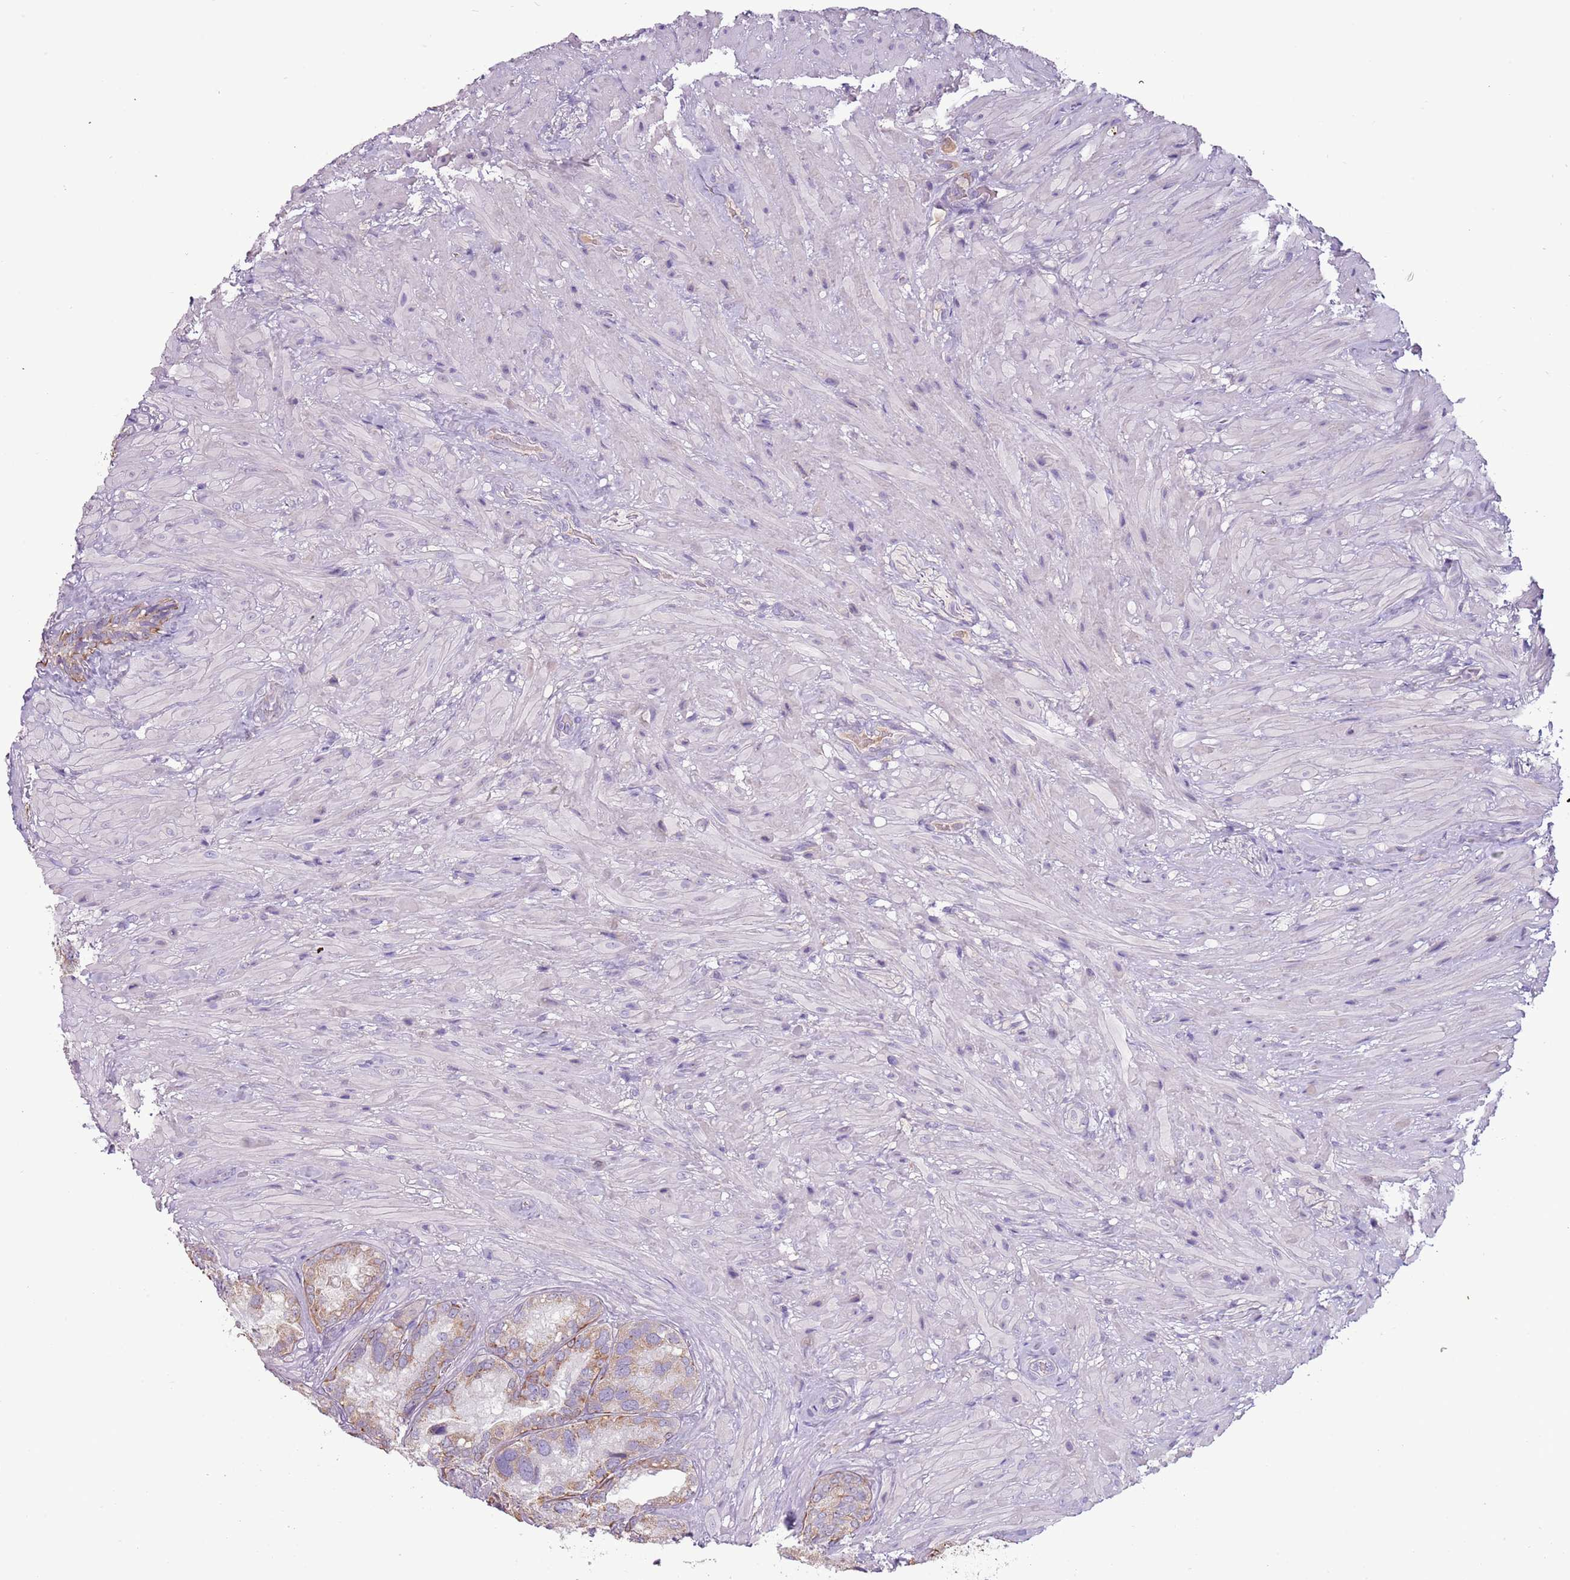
{"staining": {"intensity": "moderate", "quantity": "<25%", "location": "cytoplasmic/membranous"}, "tissue": "seminal vesicle", "cell_type": "Glandular cells", "image_type": "normal", "snomed": [{"axis": "morphology", "description": "Normal tissue, NOS"}, {"axis": "topography", "description": "Seminal veicle"}], "caption": "DAB (3,3'-diaminobenzidine) immunohistochemical staining of unremarkable human seminal vesicle exhibits moderate cytoplasmic/membranous protein staining in about <25% of glandular cells. (DAB = brown stain, brightfield microscopy at high magnification).", "gene": "SYS1", "patient": {"sex": "male", "age": 62}}